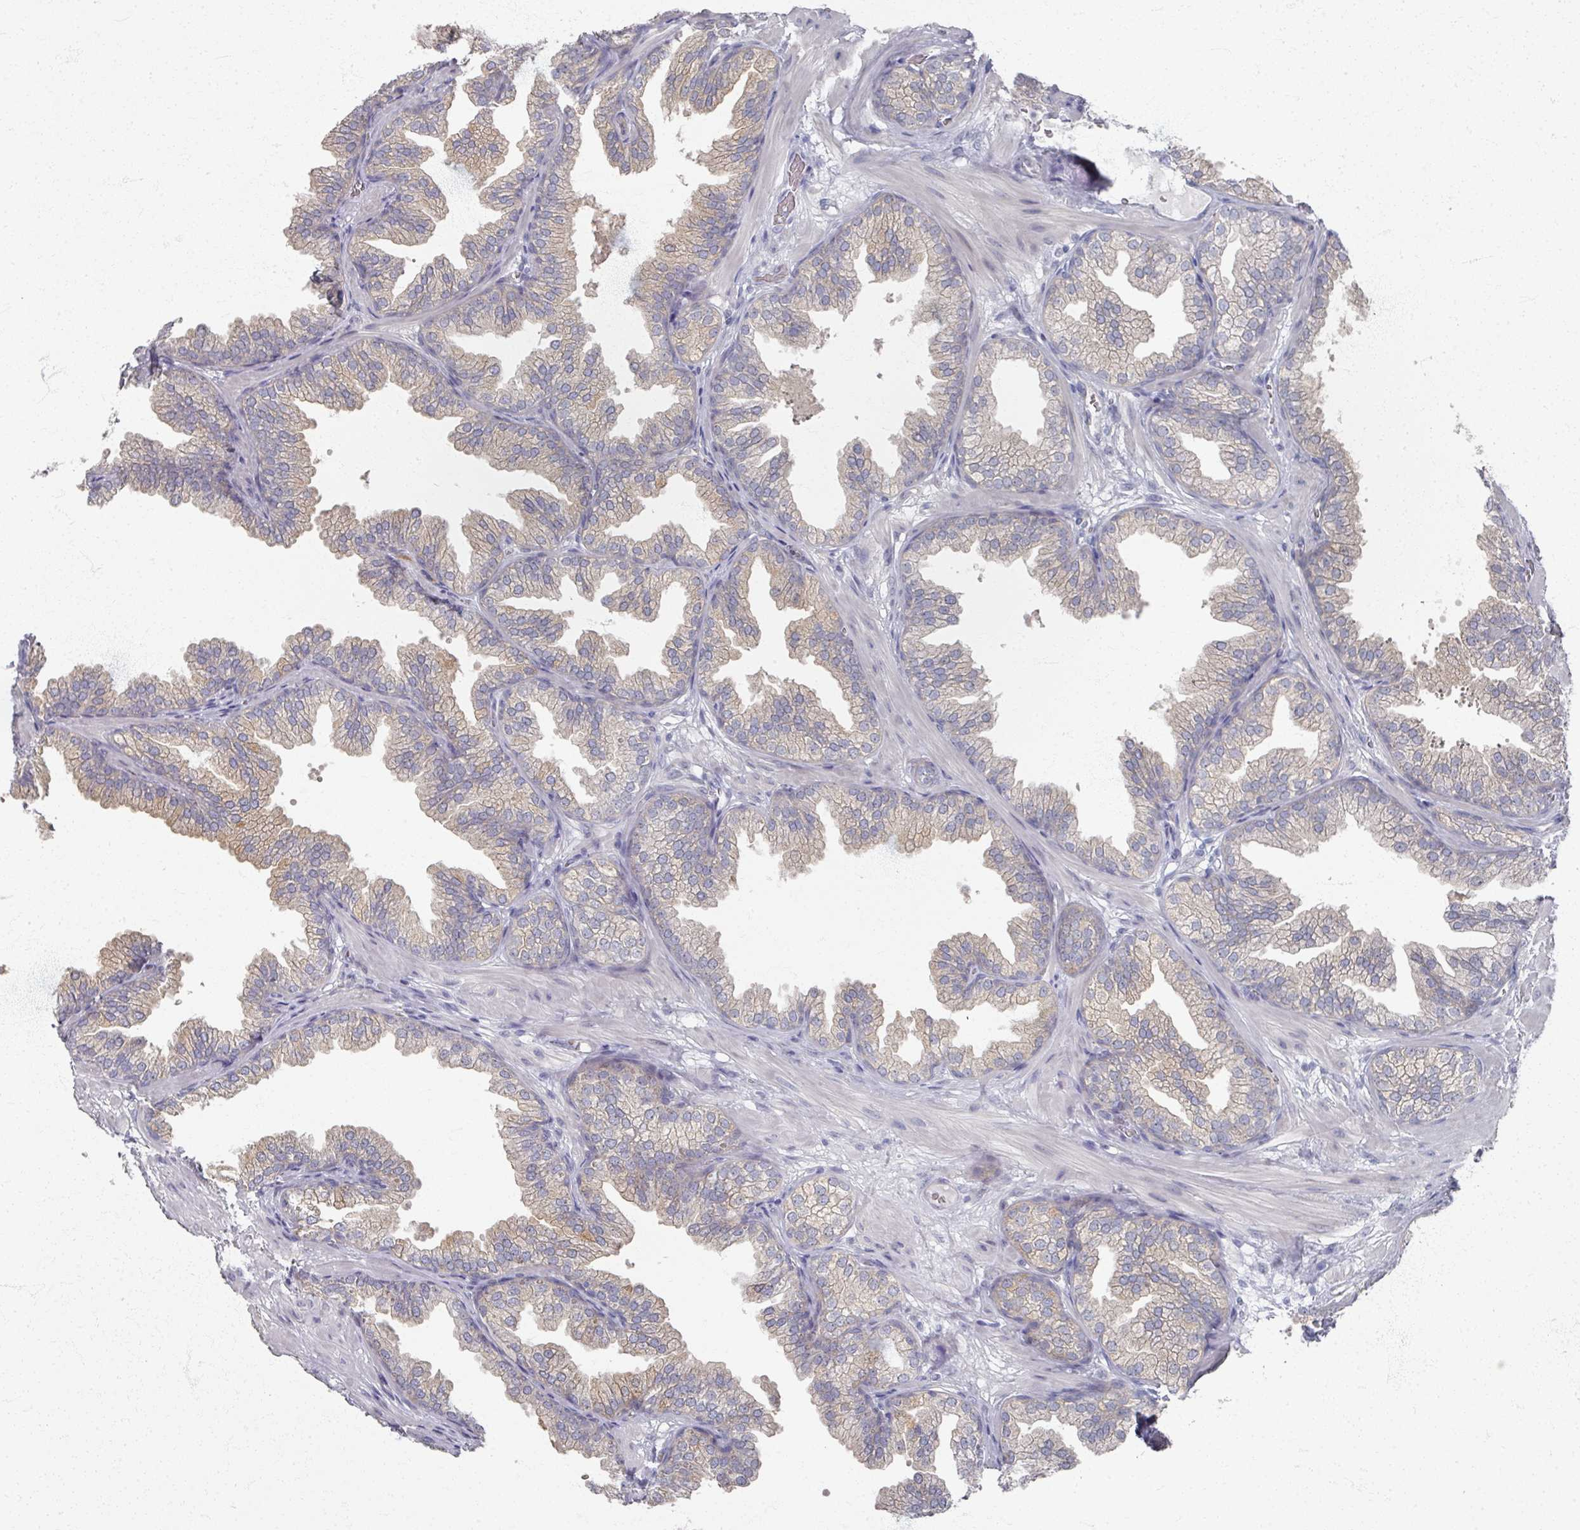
{"staining": {"intensity": "weak", "quantity": "25%-75%", "location": "cytoplasmic/membranous"}, "tissue": "prostate", "cell_type": "Glandular cells", "image_type": "normal", "snomed": [{"axis": "morphology", "description": "Normal tissue, NOS"}, {"axis": "topography", "description": "Prostate"}], "caption": "Immunohistochemical staining of normal prostate exhibits 25%-75% levels of weak cytoplasmic/membranous protein expression in approximately 25%-75% of glandular cells.", "gene": "TTYH3", "patient": {"sex": "male", "age": 37}}